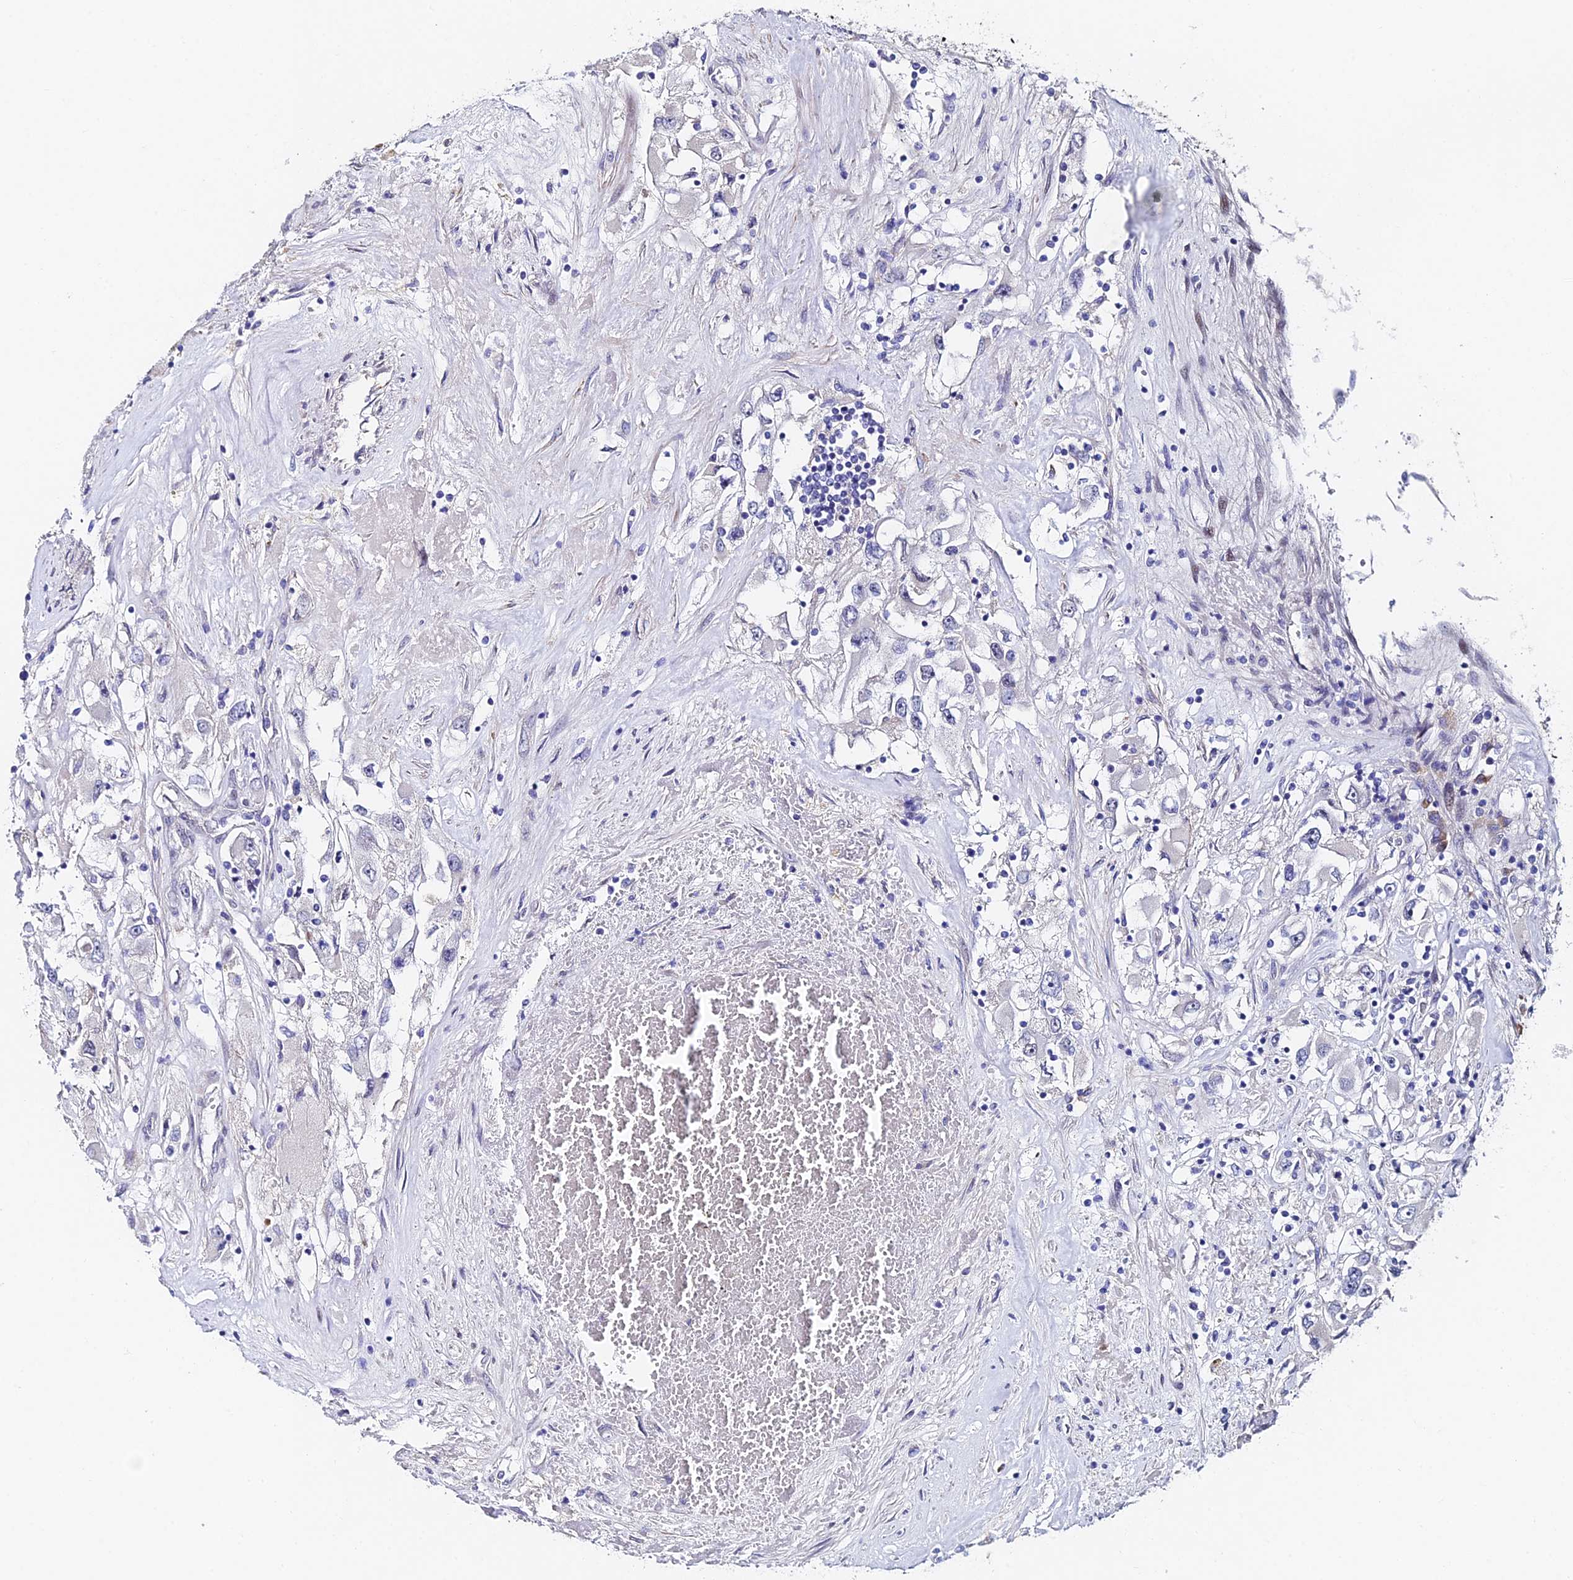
{"staining": {"intensity": "negative", "quantity": "none", "location": "none"}, "tissue": "renal cancer", "cell_type": "Tumor cells", "image_type": "cancer", "snomed": [{"axis": "morphology", "description": "Adenocarcinoma, NOS"}, {"axis": "topography", "description": "Kidney"}], "caption": "Immunohistochemical staining of human renal cancer (adenocarcinoma) exhibits no significant expression in tumor cells.", "gene": "TRIM24", "patient": {"sex": "female", "age": 52}}